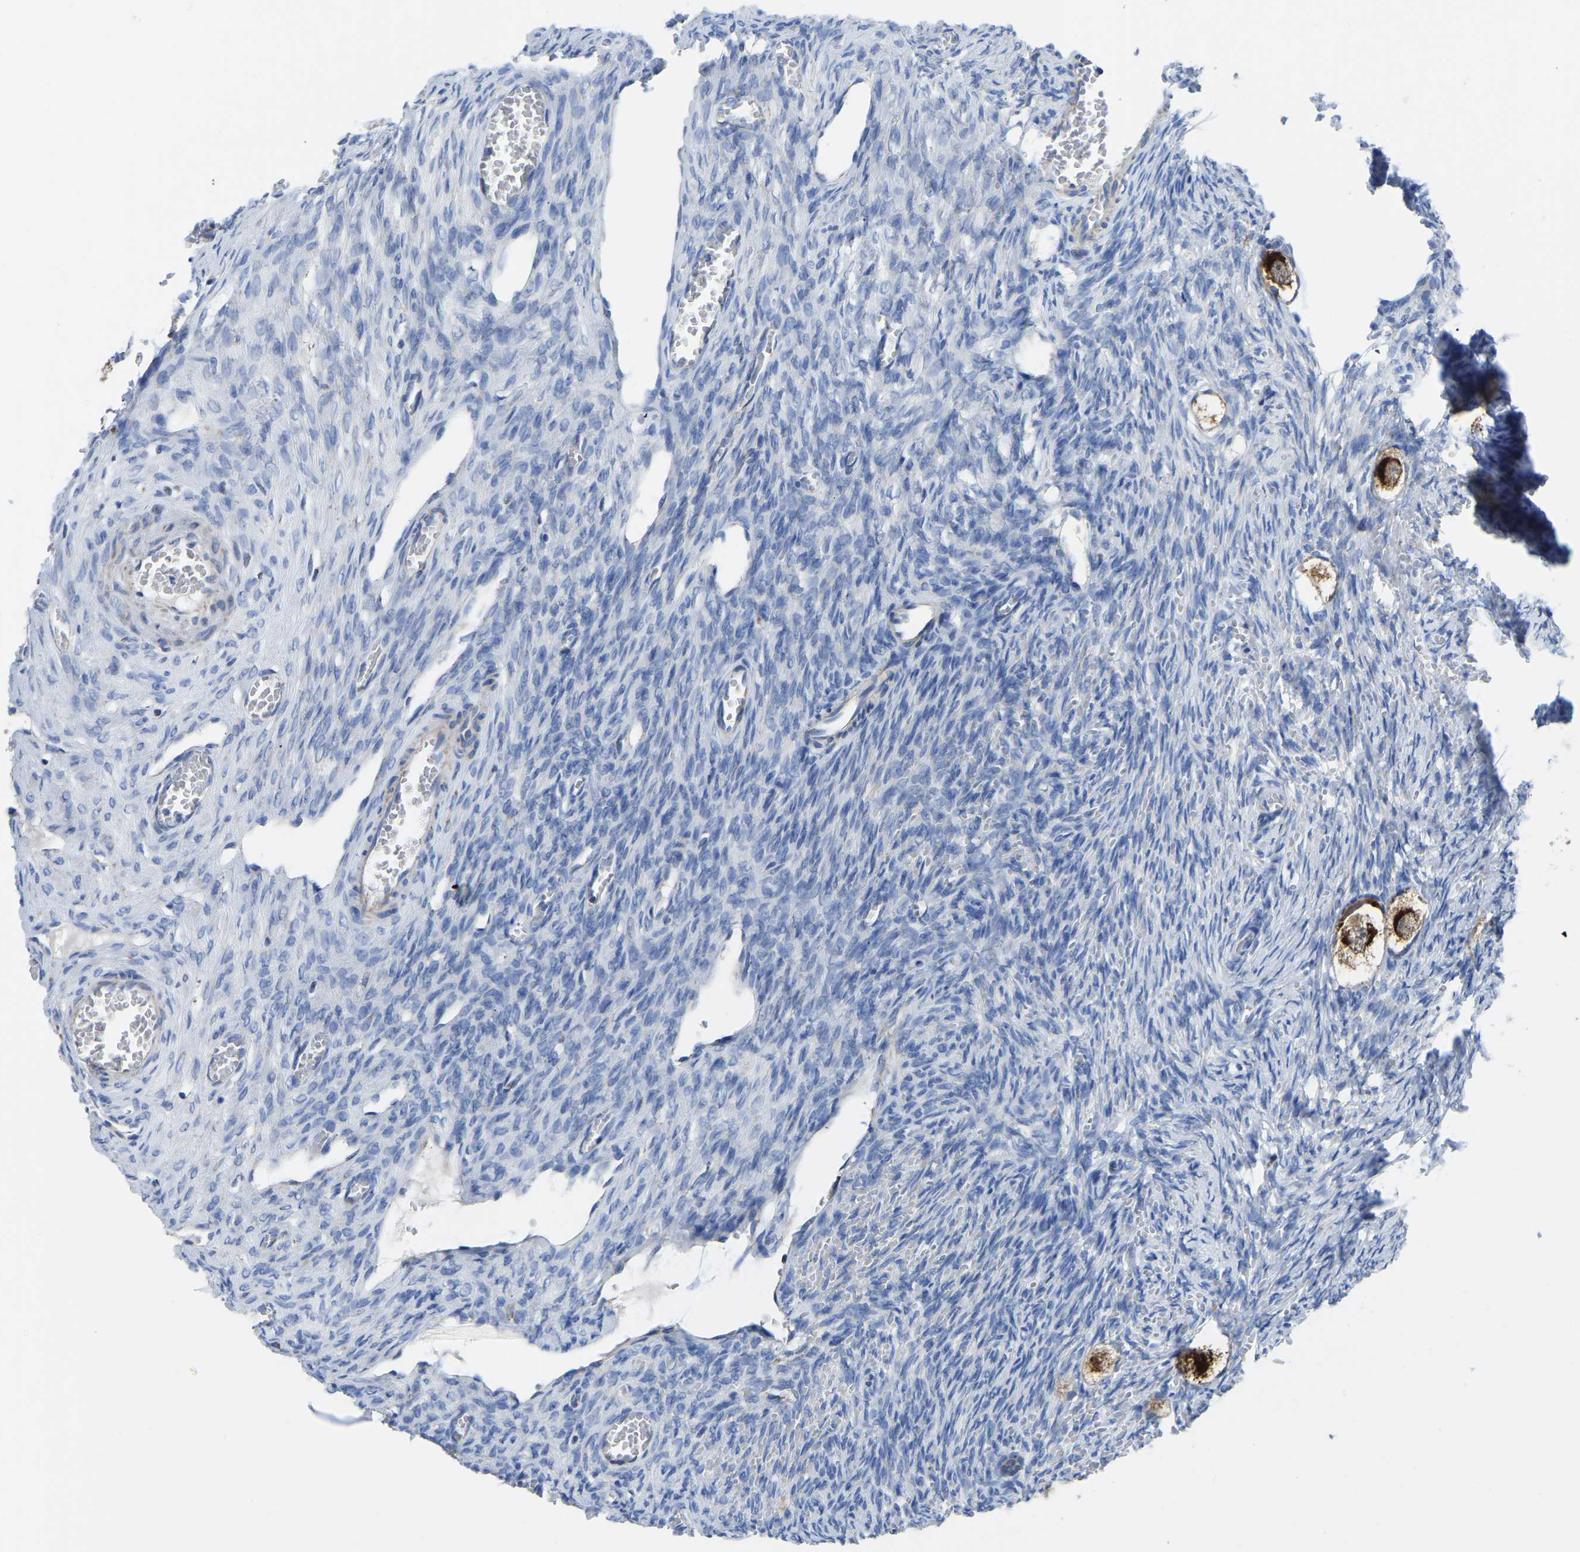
{"staining": {"intensity": "strong", "quantity": ">75%", "location": "cytoplasmic/membranous"}, "tissue": "ovary", "cell_type": "Follicle cells", "image_type": "normal", "snomed": [{"axis": "morphology", "description": "Normal tissue, NOS"}, {"axis": "topography", "description": "Ovary"}], "caption": "A brown stain highlights strong cytoplasmic/membranous staining of a protein in follicle cells of benign human ovary. (IHC, brightfield microscopy, high magnification).", "gene": "ETFA", "patient": {"sex": "female", "age": 27}}